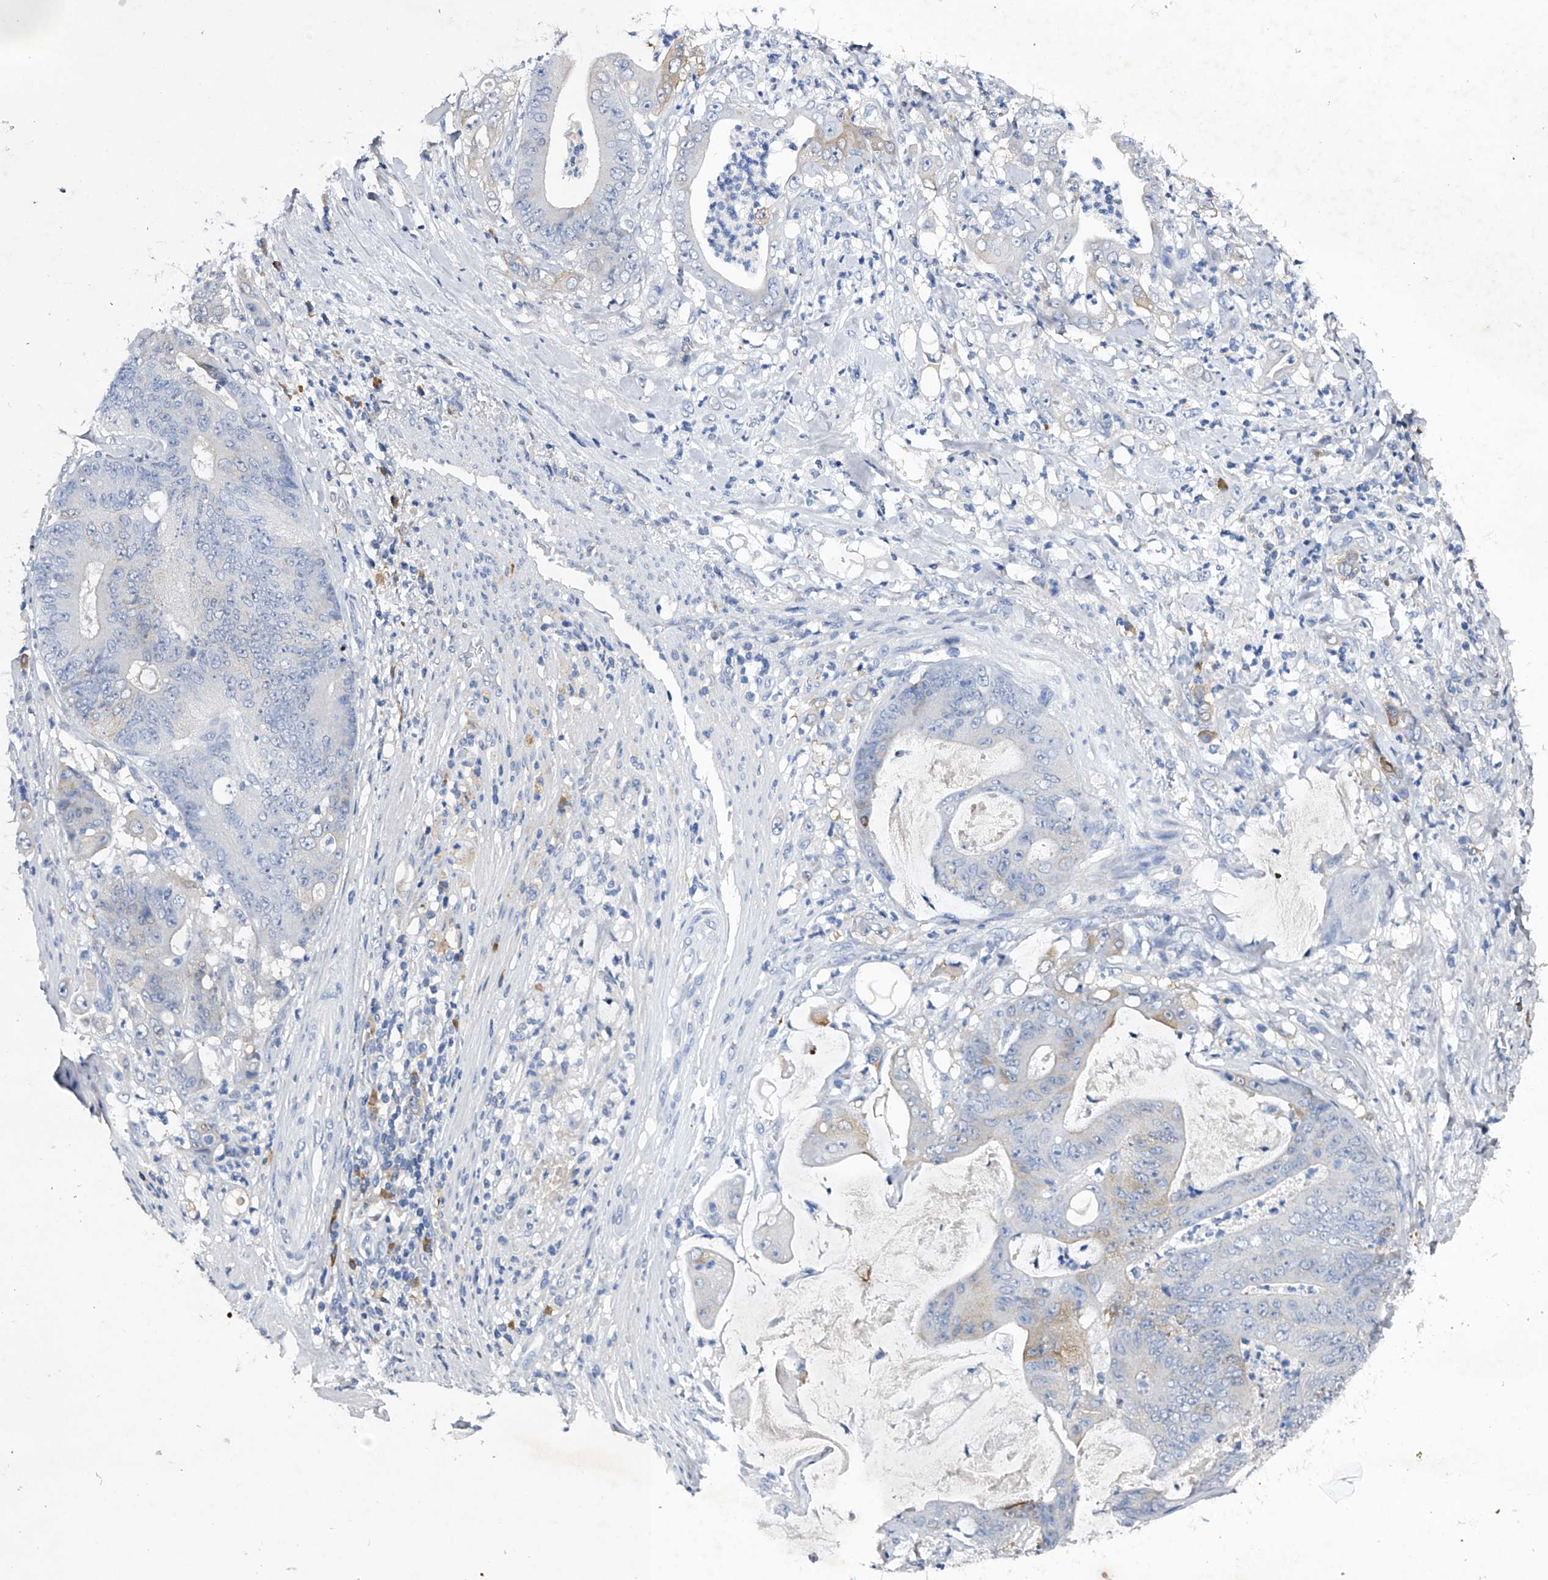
{"staining": {"intensity": "weak", "quantity": "<25%", "location": "cytoplasmic/membranous"}, "tissue": "stomach cancer", "cell_type": "Tumor cells", "image_type": "cancer", "snomed": [{"axis": "morphology", "description": "Adenocarcinoma, NOS"}, {"axis": "topography", "description": "Stomach"}], "caption": "An immunohistochemistry micrograph of stomach cancer is shown. There is no staining in tumor cells of stomach cancer.", "gene": "ASNS", "patient": {"sex": "female", "age": 73}}